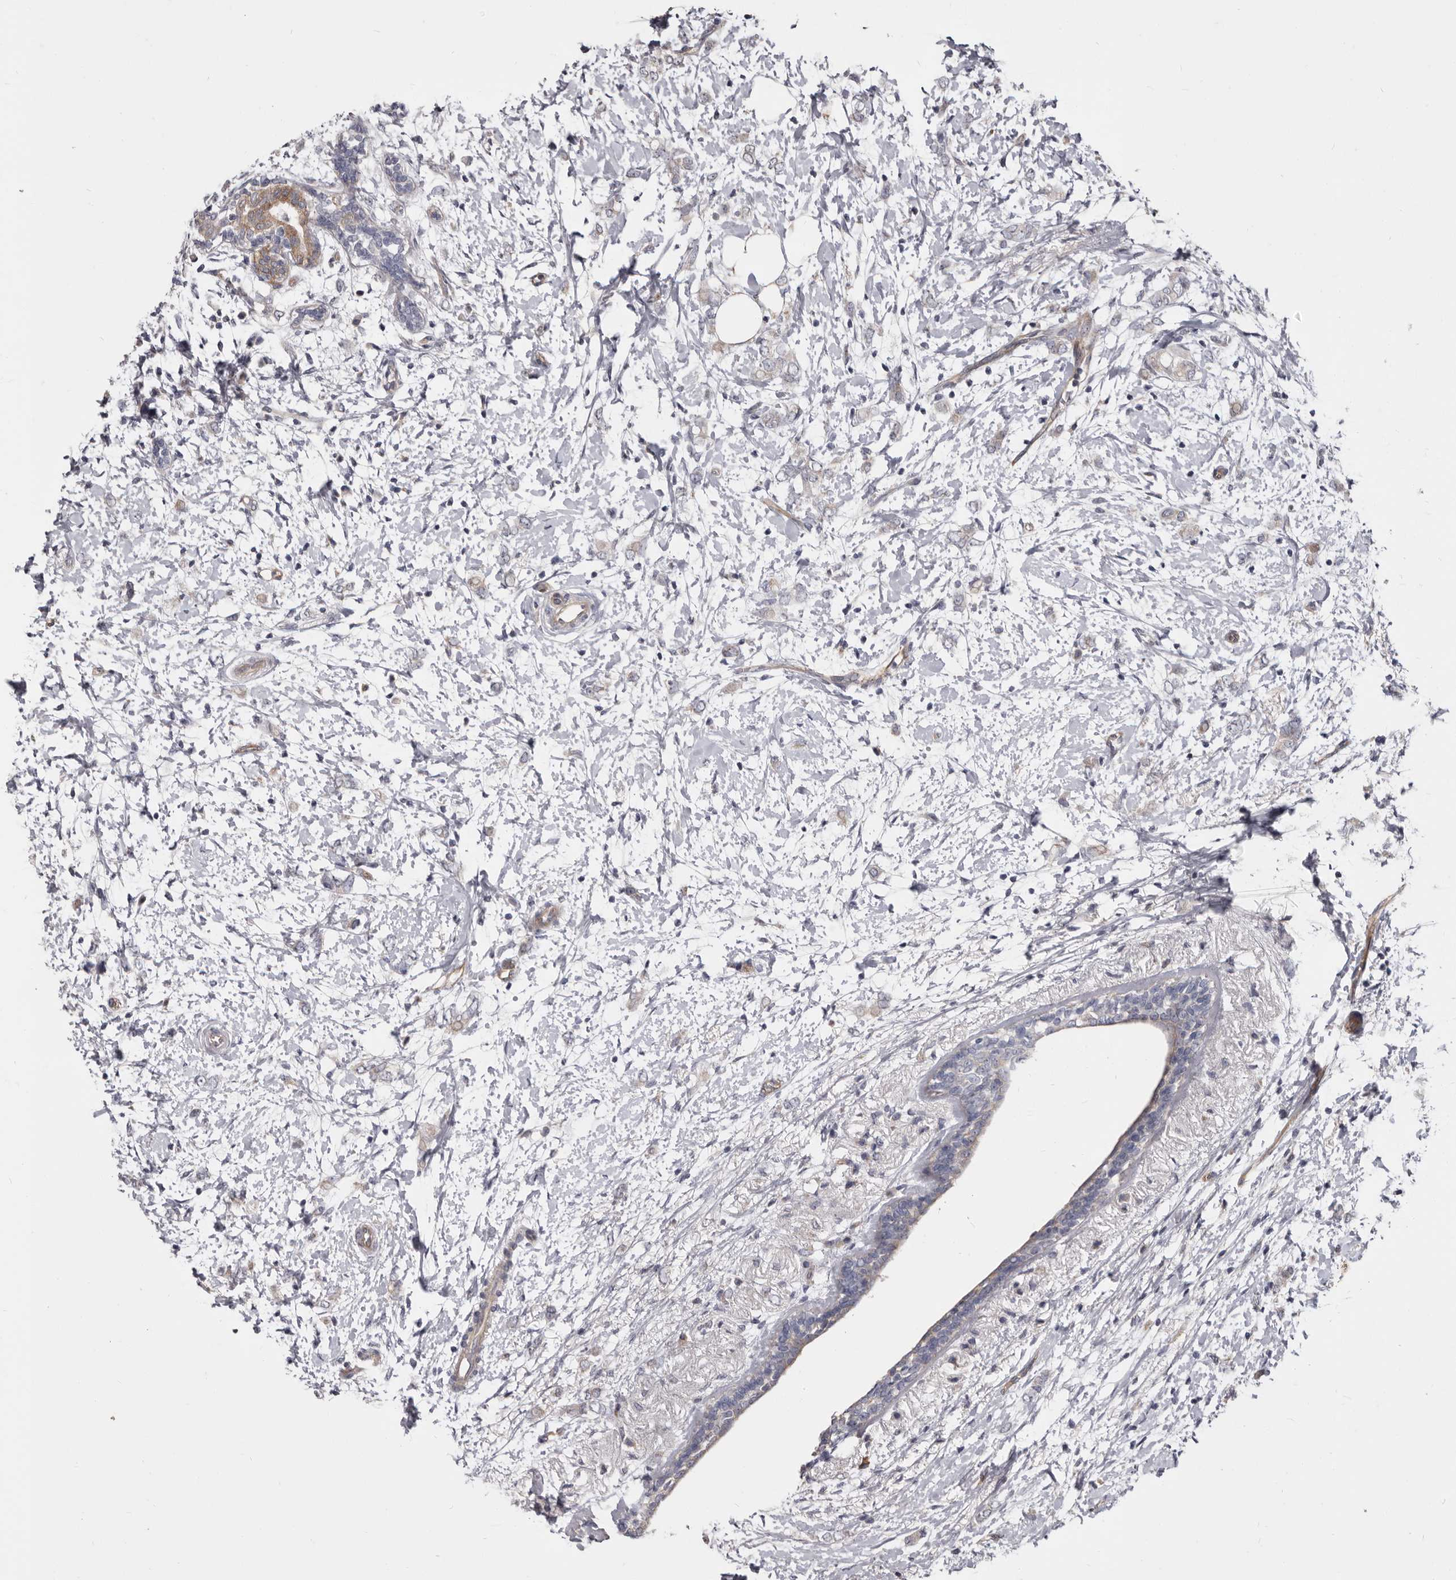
{"staining": {"intensity": "moderate", "quantity": "<25%", "location": "cytoplasmic/membranous"}, "tissue": "breast cancer", "cell_type": "Tumor cells", "image_type": "cancer", "snomed": [{"axis": "morphology", "description": "Normal tissue, NOS"}, {"axis": "morphology", "description": "Lobular carcinoma"}, {"axis": "topography", "description": "Breast"}], "caption": "IHC staining of breast cancer (lobular carcinoma), which shows low levels of moderate cytoplasmic/membranous positivity in about <25% of tumor cells indicating moderate cytoplasmic/membranous protein staining. The staining was performed using DAB (3,3'-diaminobenzidine) (brown) for protein detection and nuclei were counterstained in hematoxylin (blue).", "gene": "FMO2", "patient": {"sex": "female", "age": 47}}